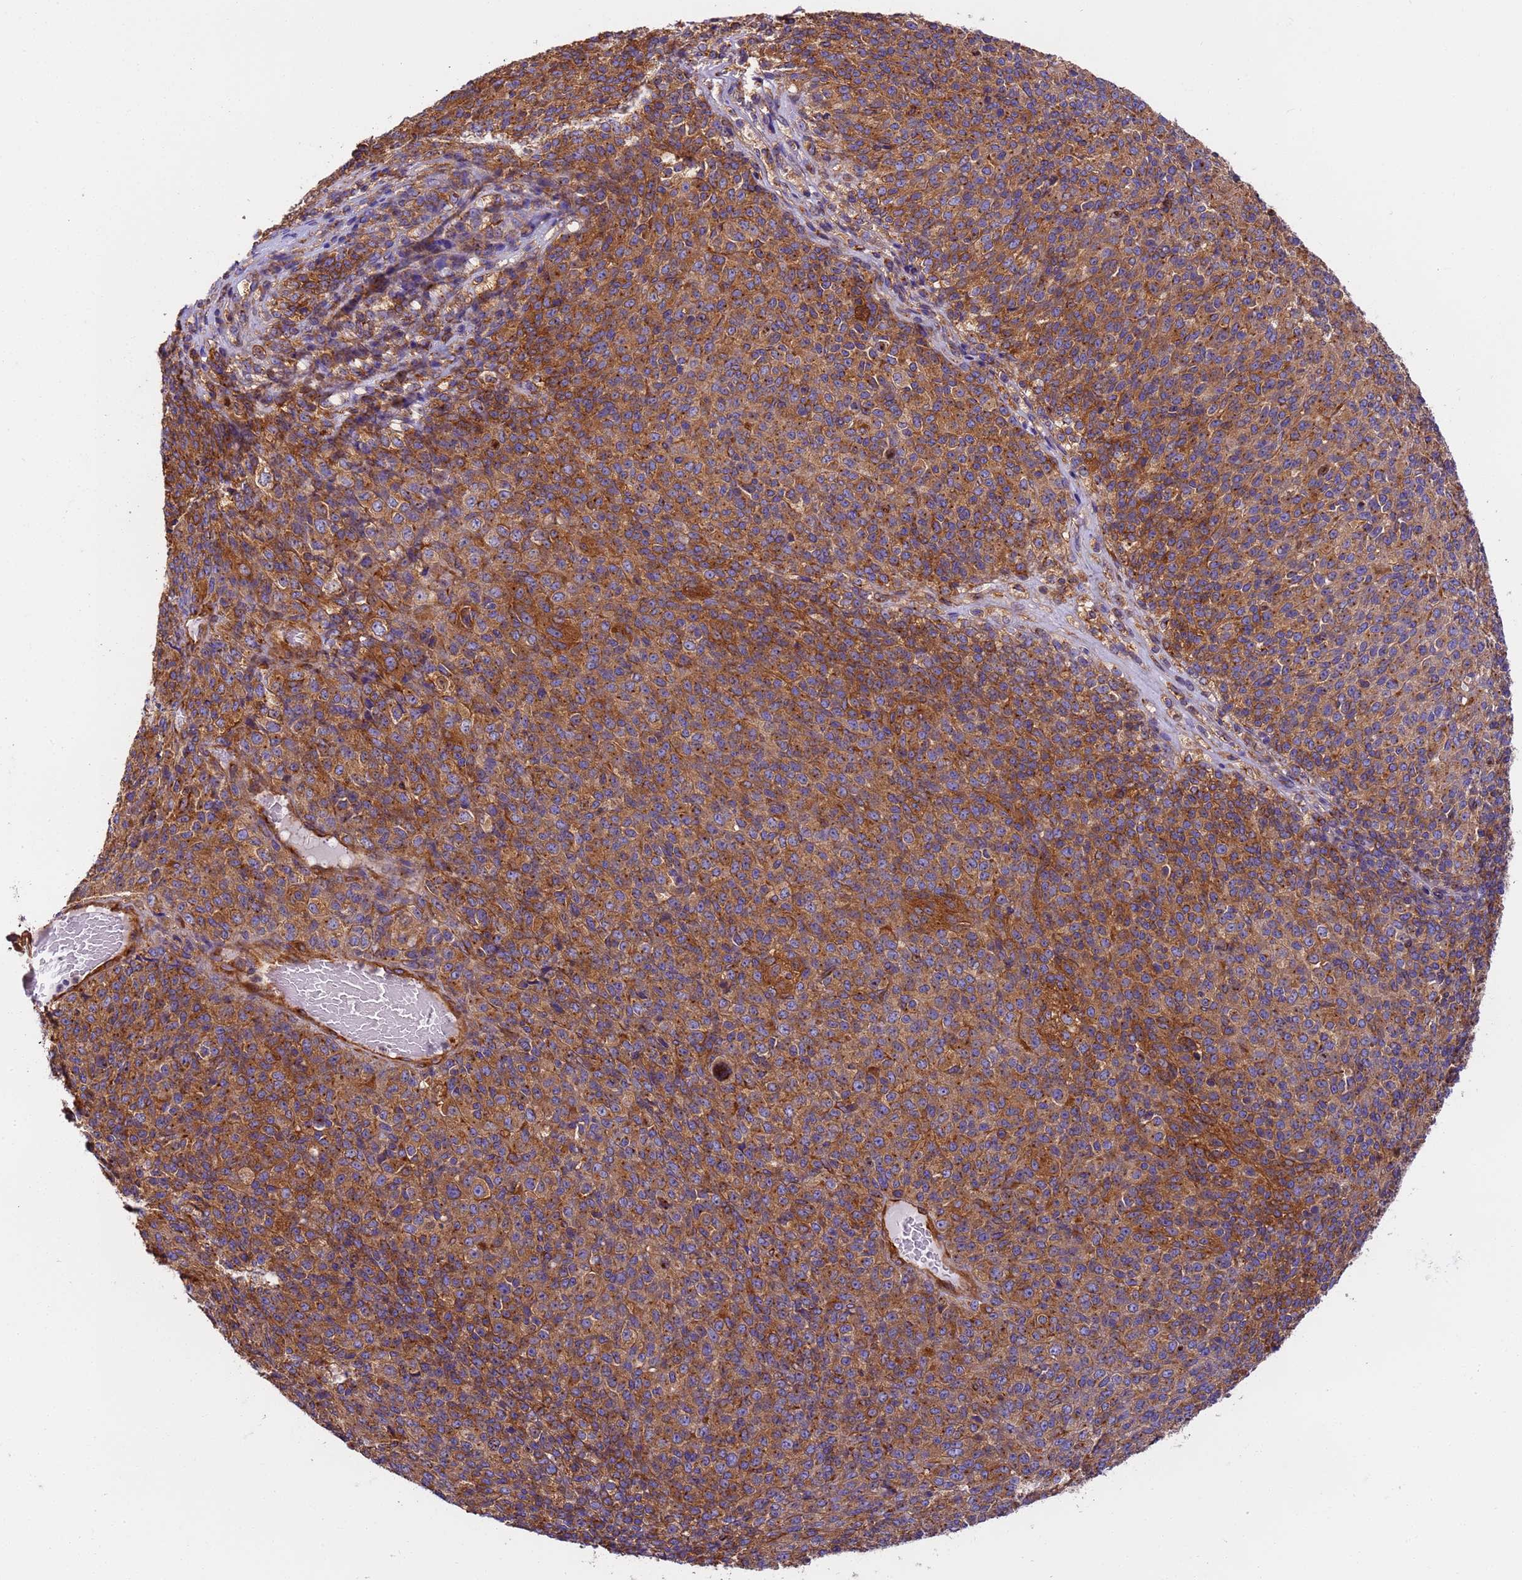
{"staining": {"intensity": "moderate", "quantity": ">75%", "location": "cytoplasmic/membranous"}, "tissue": "melanoma", "cell_type": "Tumor cells", "image_type": "cancer", "snomed": [{"axis": "morphology", "description": "Malignant melanoma, Metastatic site"}, {"axis": "topography", "description": "Brain"}], "caption": "The immunohistochemical stain highlights moderate cytoplasmic/membranous staining in tumor cells of malignant melanoma (metastatic site) tissue.", "gene": "DYNC1I2", "patient": {"sex": "female", "age": 56}}